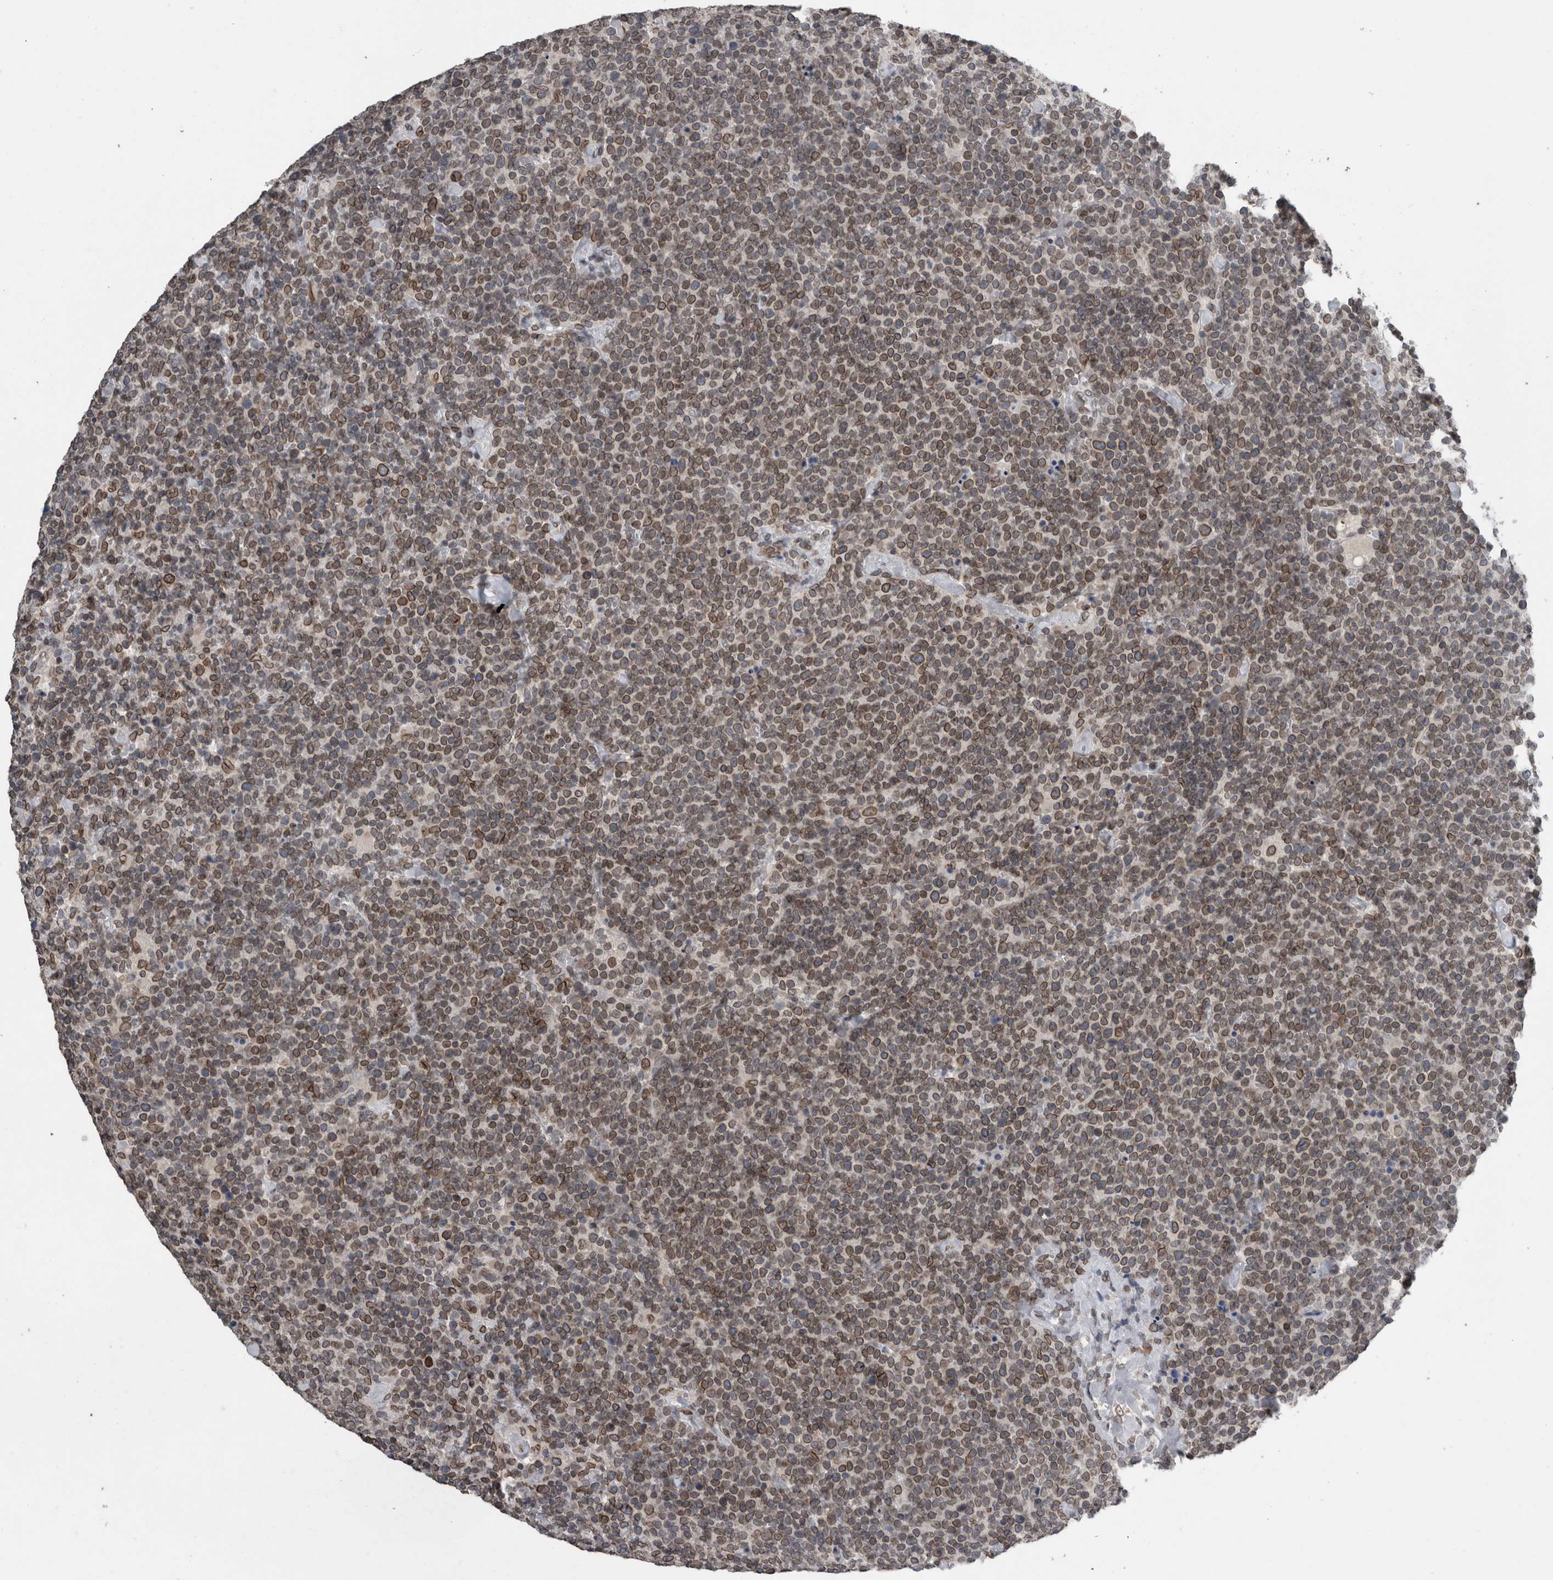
{"staining": {"intensity": "moderate", "quantity": ">75%", "location": "cytoplasmic/membranous,nuclear"}, "tissue": "lymphoma", "cell_type": "Tumor cells", "image_type": "cancer", "snomed": [{"axis": "morphology", "description": "Malignant lymphoma, non-Hodgkin's type, High grade"}, {"axis": "topography", "description": "Lymph node"}], "caption": "Immunohistochemical staining of lymphoma exhibits moderate cytoplasmic/membranous and nuclear protein positivity in approximately >75% of tumor cells.", "gene": "RANBP2", "patient": {"sex": "male", "age": 61}}